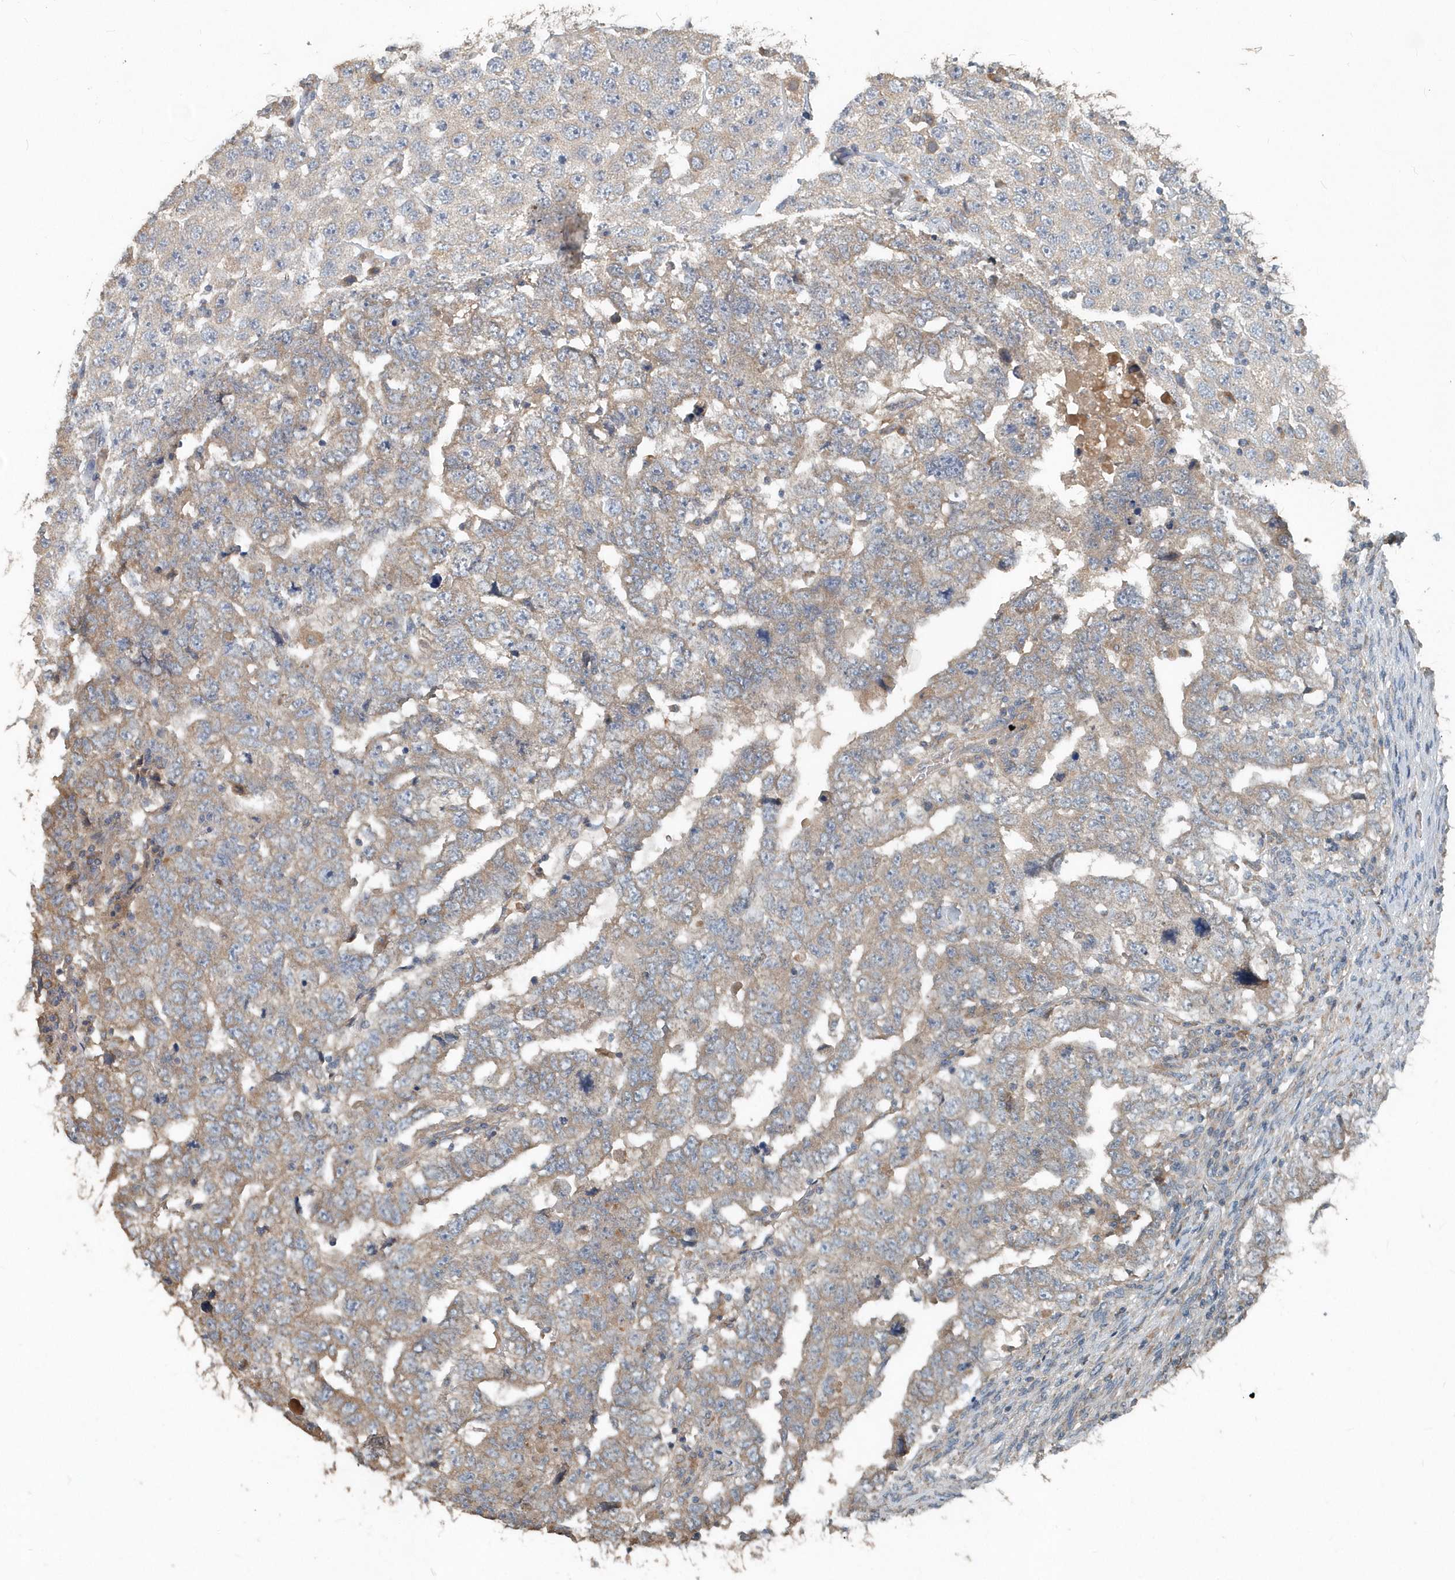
{"staining": {"intensity": "weak", "quantity": "25%-75%", "location": "cytoplasmic/membranous"}, "tissue": "testis cancer", "cell_type": "Tumor cells", "image_type": "cancer", "snomed": [{"axis": "morphology", "description": "Carcinoma, Embryonal, NOS"}, {"axis": "topography", "description": "Testis"}], "caption": "Tumor cells exhibit weak cytoplasmic/membranous expression in approximately 25%-75% of cells in testis cancer (embryonal carcinoma).", "gene": "SCFD2", "patient": {"sex": "male", "age": 45}}